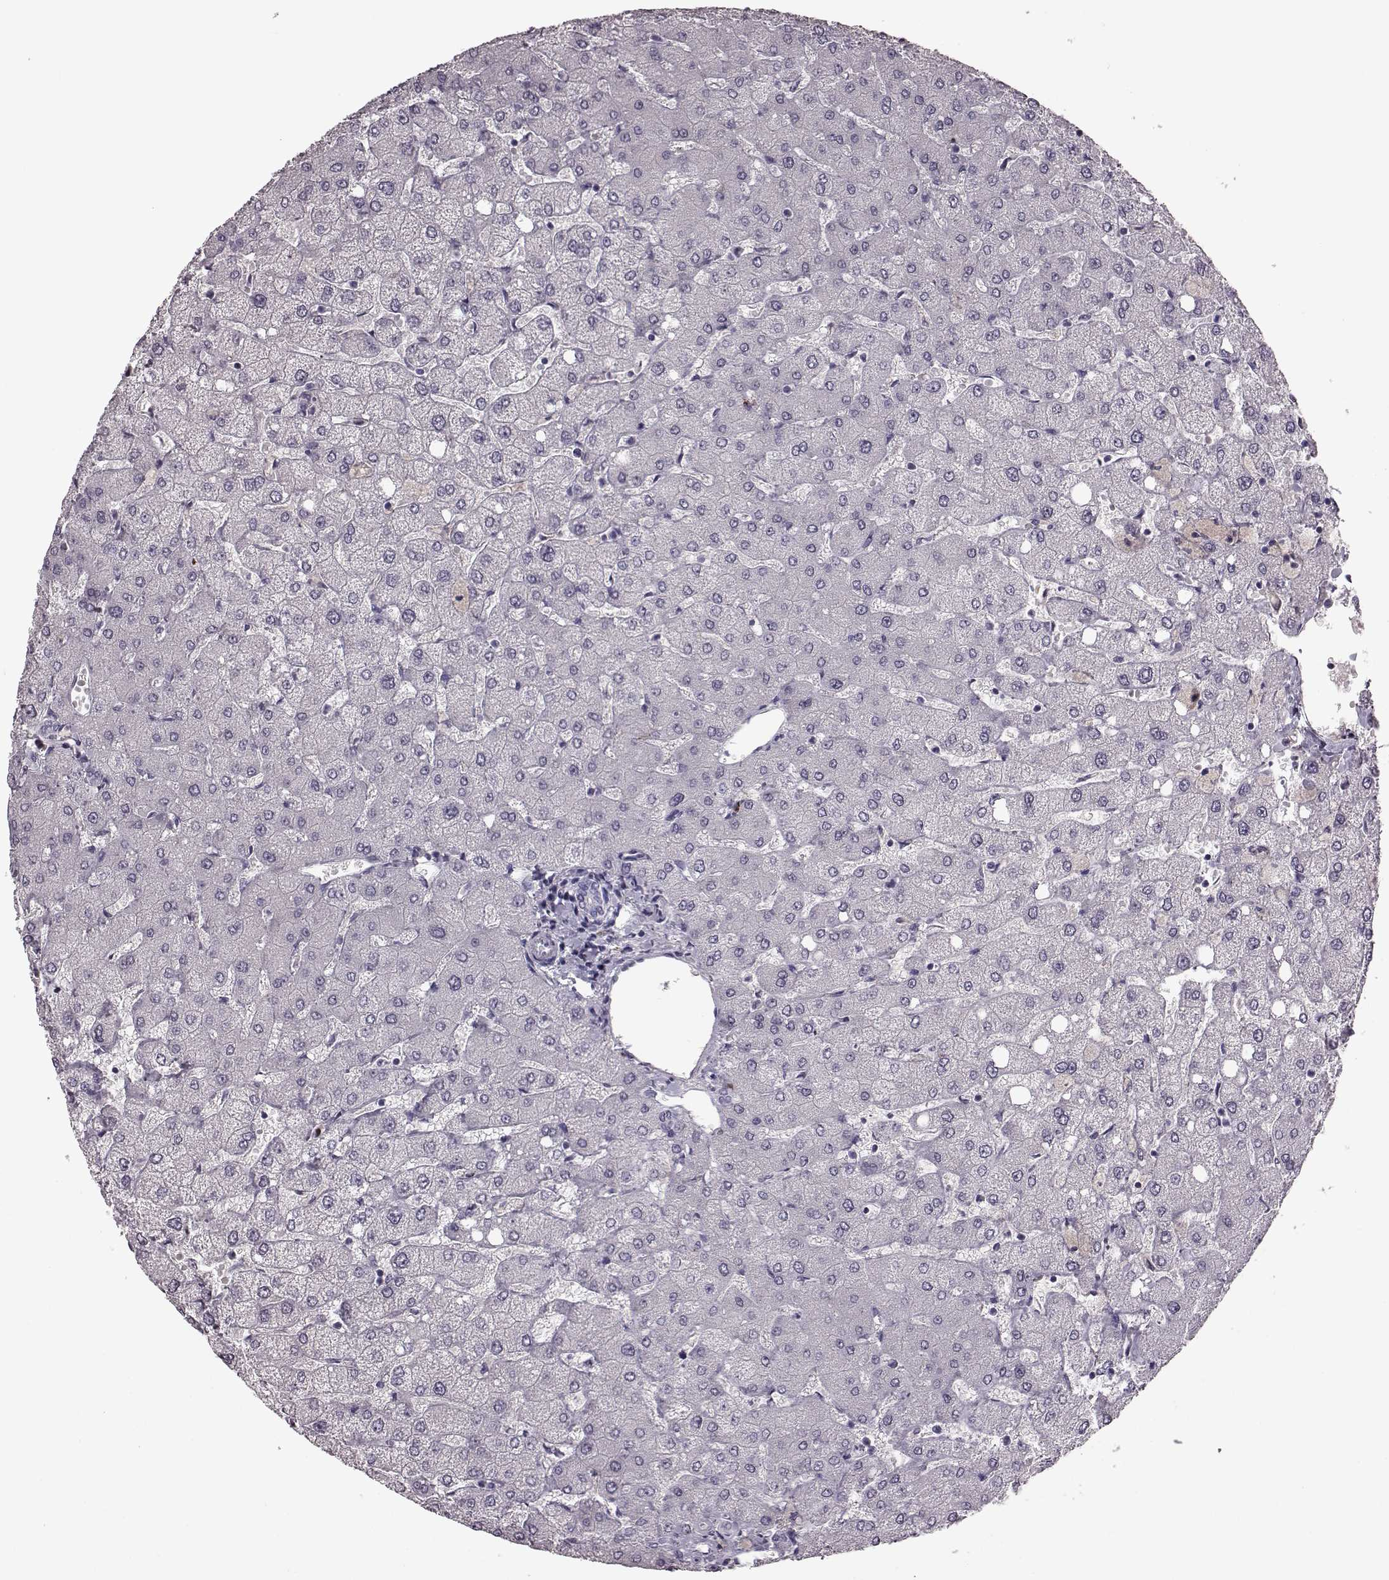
{"staining": {"intensity": "negative", "quantity": "none", "location": "none"}, "tissue": "liver", "cell_type": "Cholangiocytes", "image_type": "normal", "snomed": [{"axis": "morphology", "description": "Normal tissue, NOS"}, {"axis": "topography", "description": "Liver"}], "caption": "This is an immunohistochemistry (IHC) micrograph of unremarkable liver. There is no expression in cholangiocytes.", "gene": "SNTG1", "patient": {"sex": "female", "age": 54}}